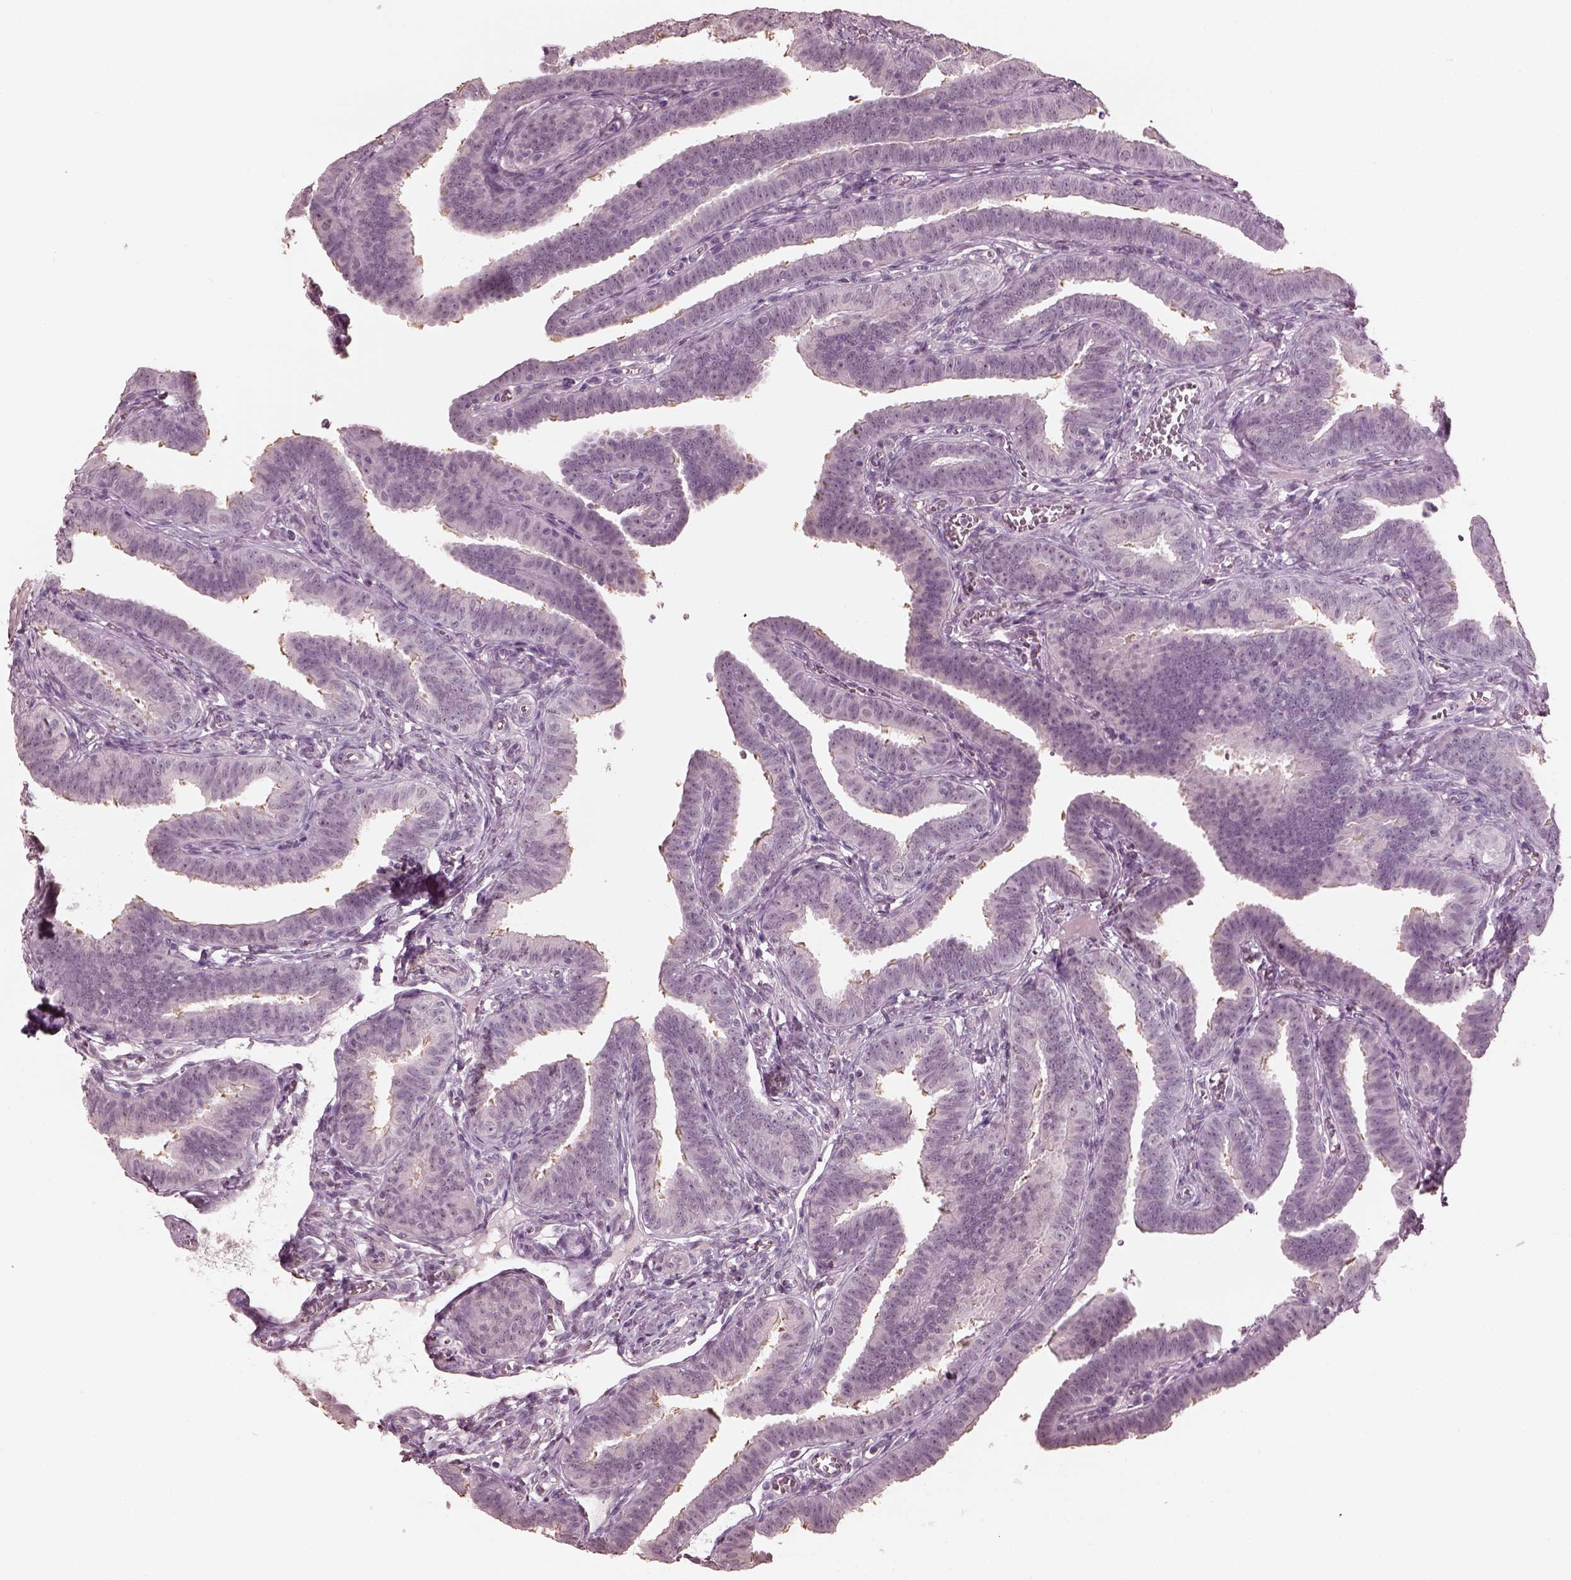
{"staining": {"intensity": "weak", "quantity": "25%-75%", "location": "cytoplasmic/membranous"}, "tissue": "fallopian tube", "cell_type": "Glandular cells", "image_type": "normal", "snomed": [{"axis": "morphology", "description": "Normal tissue, NOS"}, {"axis": "topography", "description": "Fallopian tube"}], "caption": "IHC micrograph of normal fallopian tube: fallopian tube stained using immunohistochemistry (IHC) reveals low levels of weak protein expression localized specifically in the cytoplasmic/membranous of glandular cells, appearing as a cytoplasmic/membranous brown color.", "gene": "OPTC", "patient": {"sex": "female", "age": 25}}